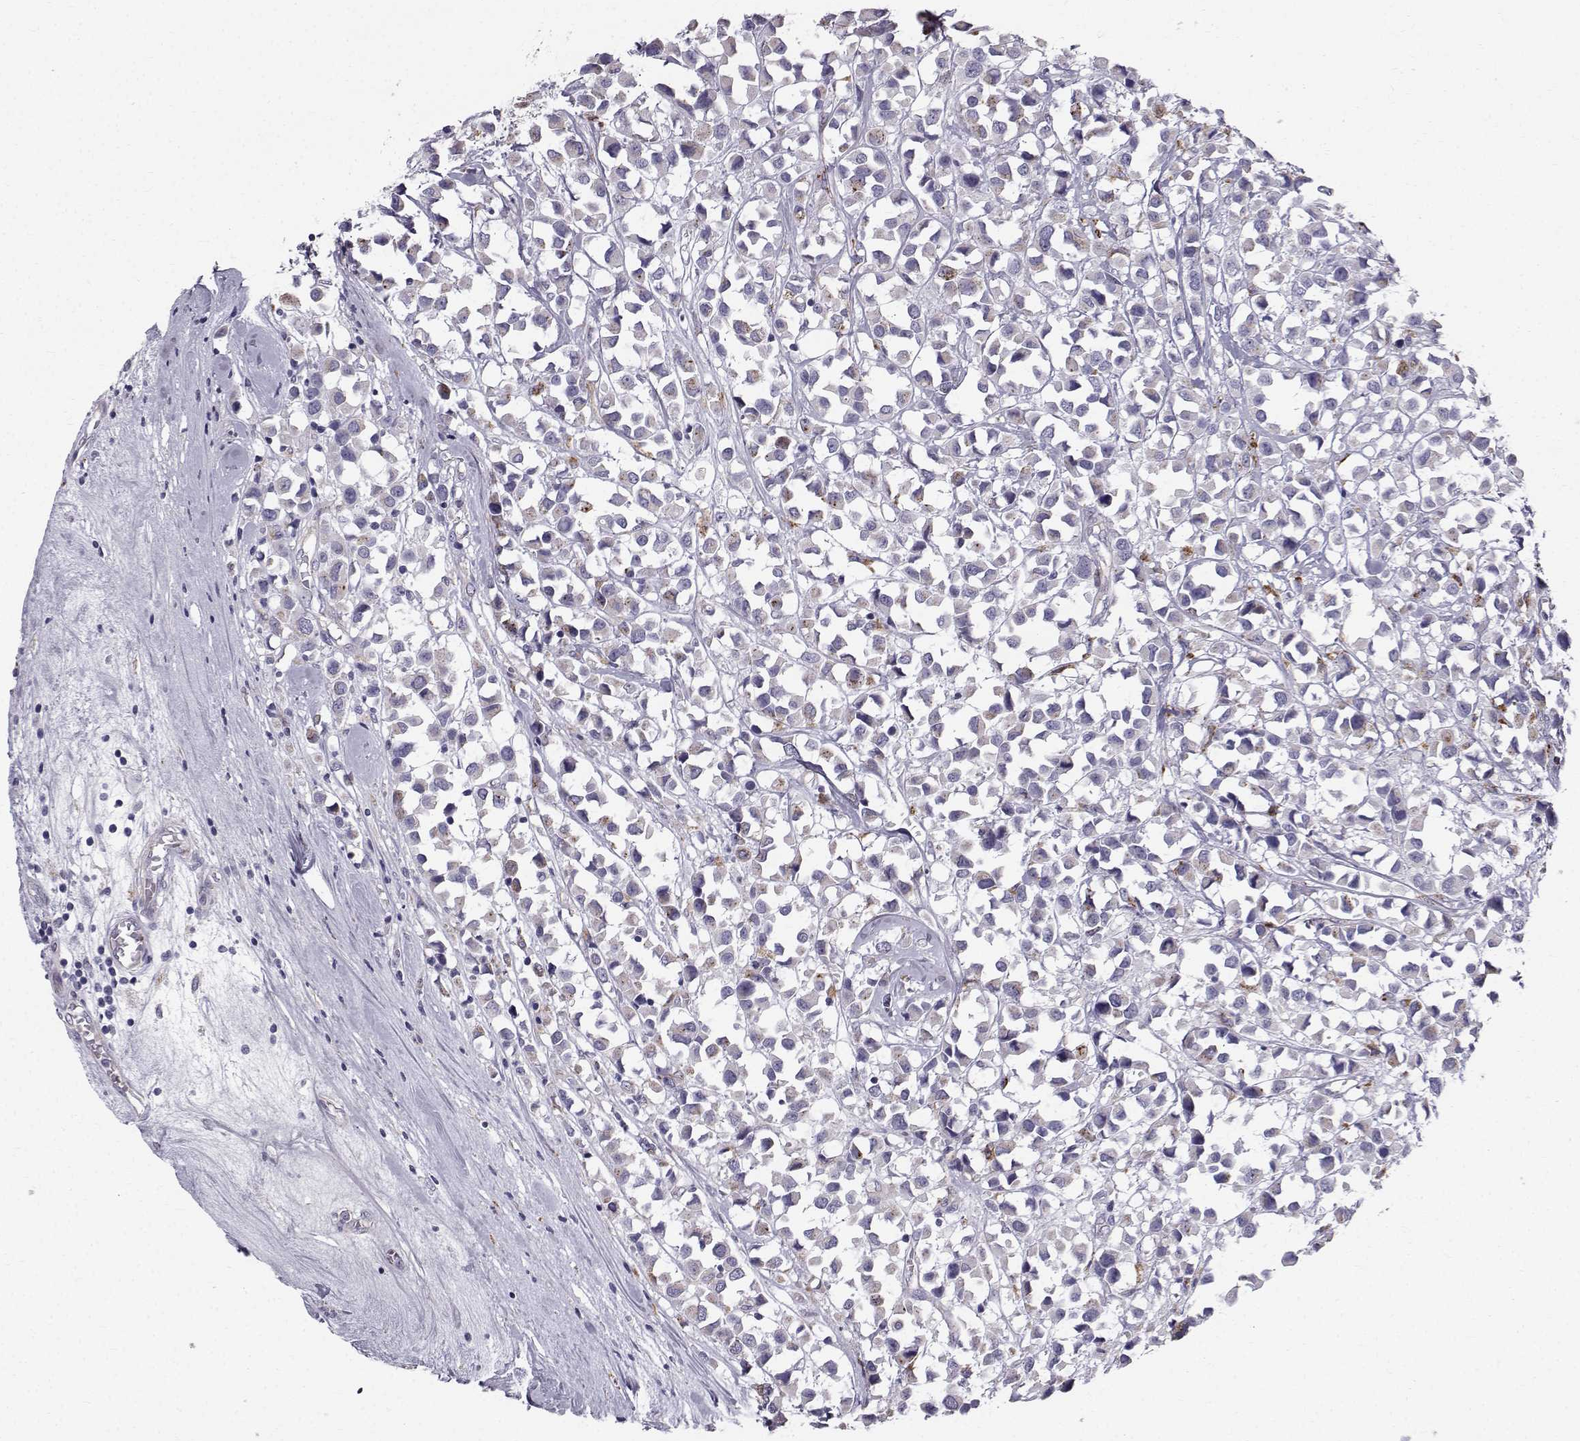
{"staining": {"intensity": "moderate", "quantity": "<25%", "location": "cytoplasmic/membranous"}, "tissue": "breast cancer", "cell_type": "Tumor cells", "image_type": "cancer", "snomed": [{"axis": "morphology", "description": "Duct carcinoma"}, {"axis": "topography", "description": "Breast"}], "caption": "DAB (3,3'-diaminobenzidine) immunohistochemical staining of human breast invasive ductal carcinoma shows moderate cytoplasmic/membranous protein staining in approximately <25% of tumor cells. The protein is stained brown, and the nuclei are stained in blue (DAB (3,3'-diaminobenzidine) IHC with brightfield microscopy, high magnification).", "gene": "CALCR", "patient": {"sex": "female", "age": 61}}